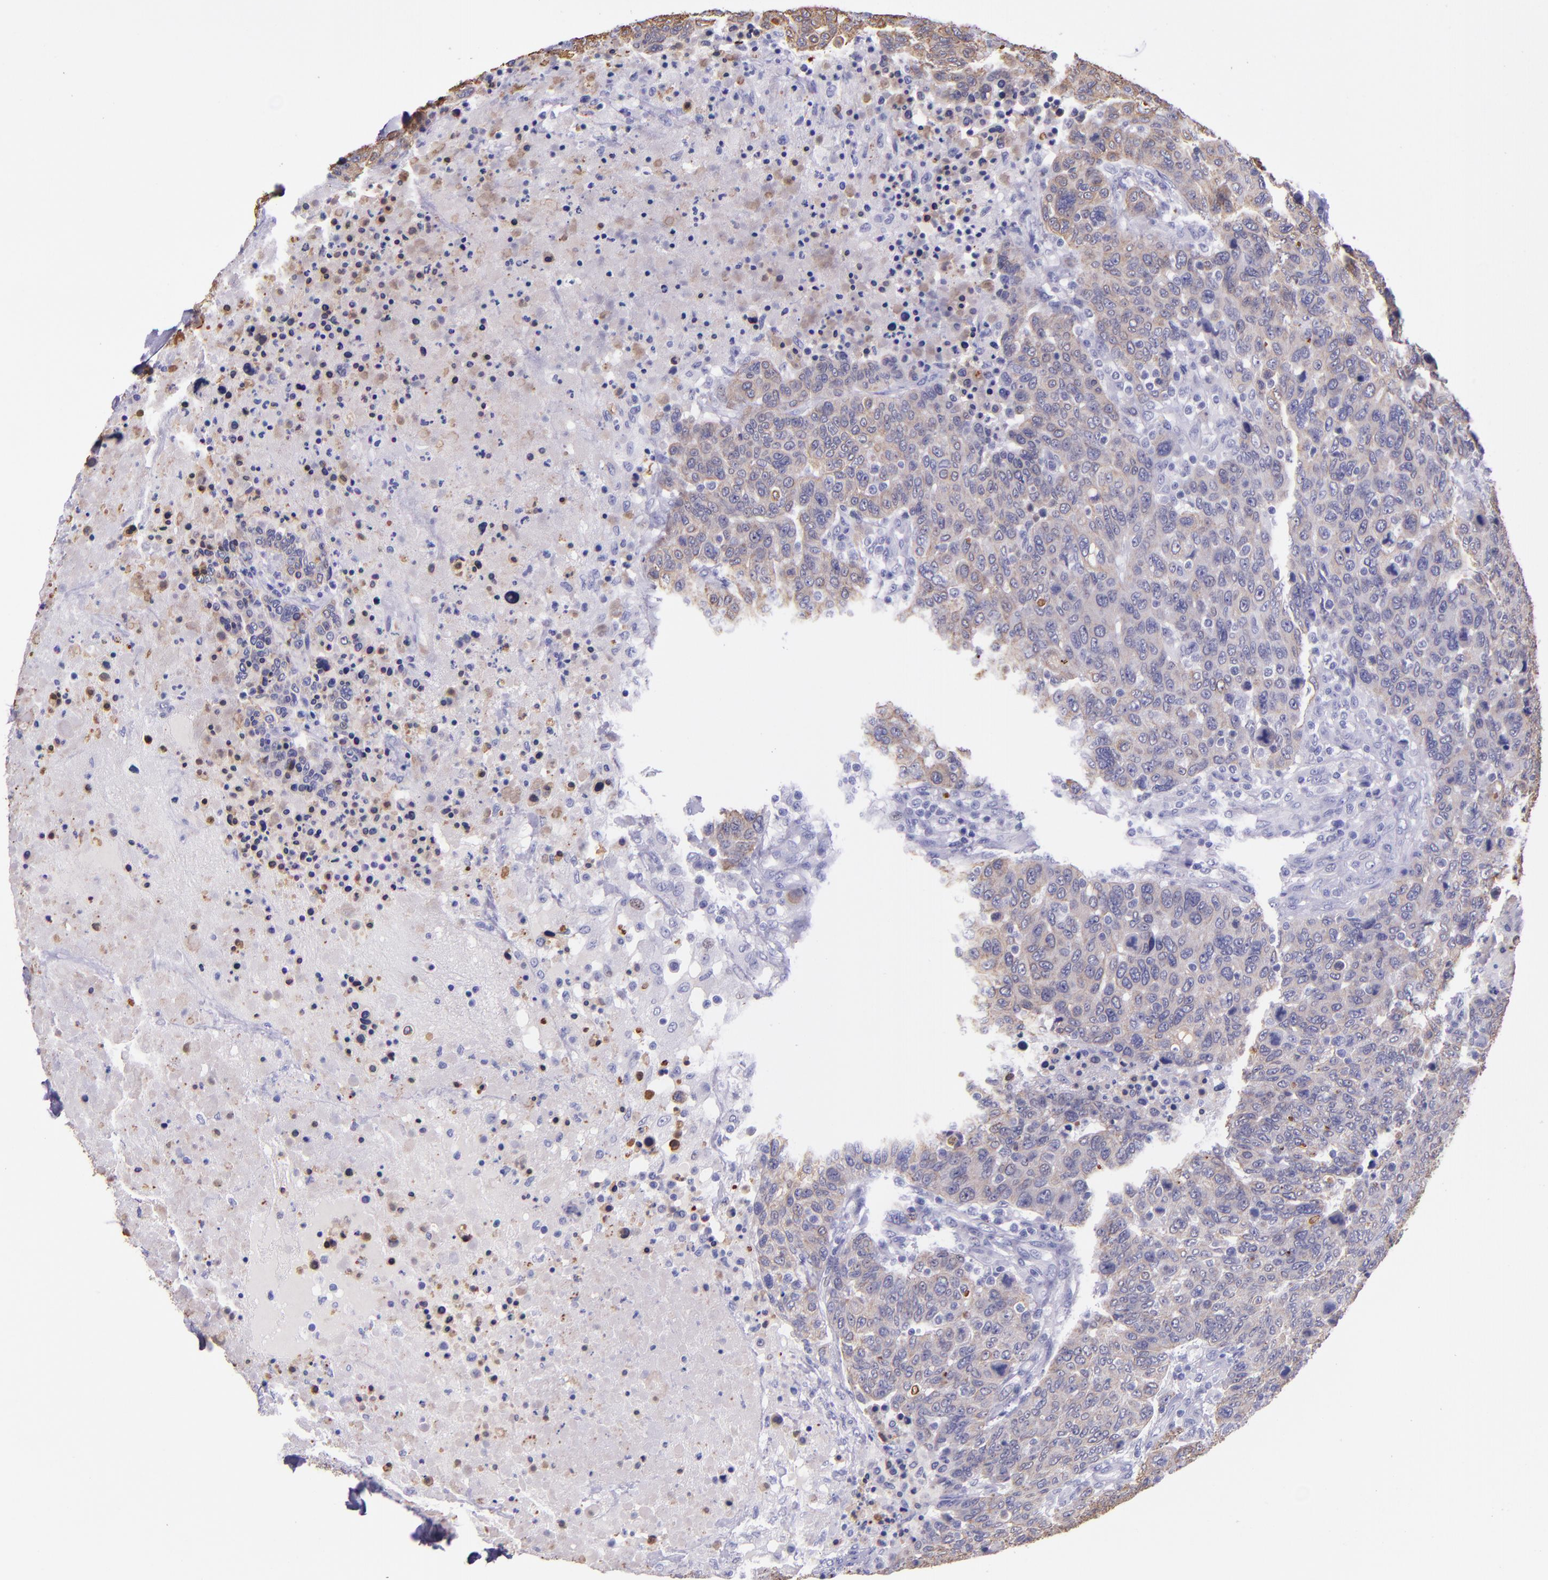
{"staining": {"intensity": "weak", "quantity": ">75%", "location": "cytoplasmic/membranous"}, "tissue": "breast cancer", "cell_type": "Tumor cells", "image_type": "cancer", "snomed": [{"axis": "morphology", "description": "Duct carcinoma"}, {"axis": "topography", "description": "Breast"}], "caption": "Tumor cells exhibit low levels of weak cytoplasmic/membranous expression in about >75% of cells in breast invasive ductal carcinoma. Nuclei are stained in blue.", "gene": "KRT4", "patient": {"sex": "female", "age": 37}}